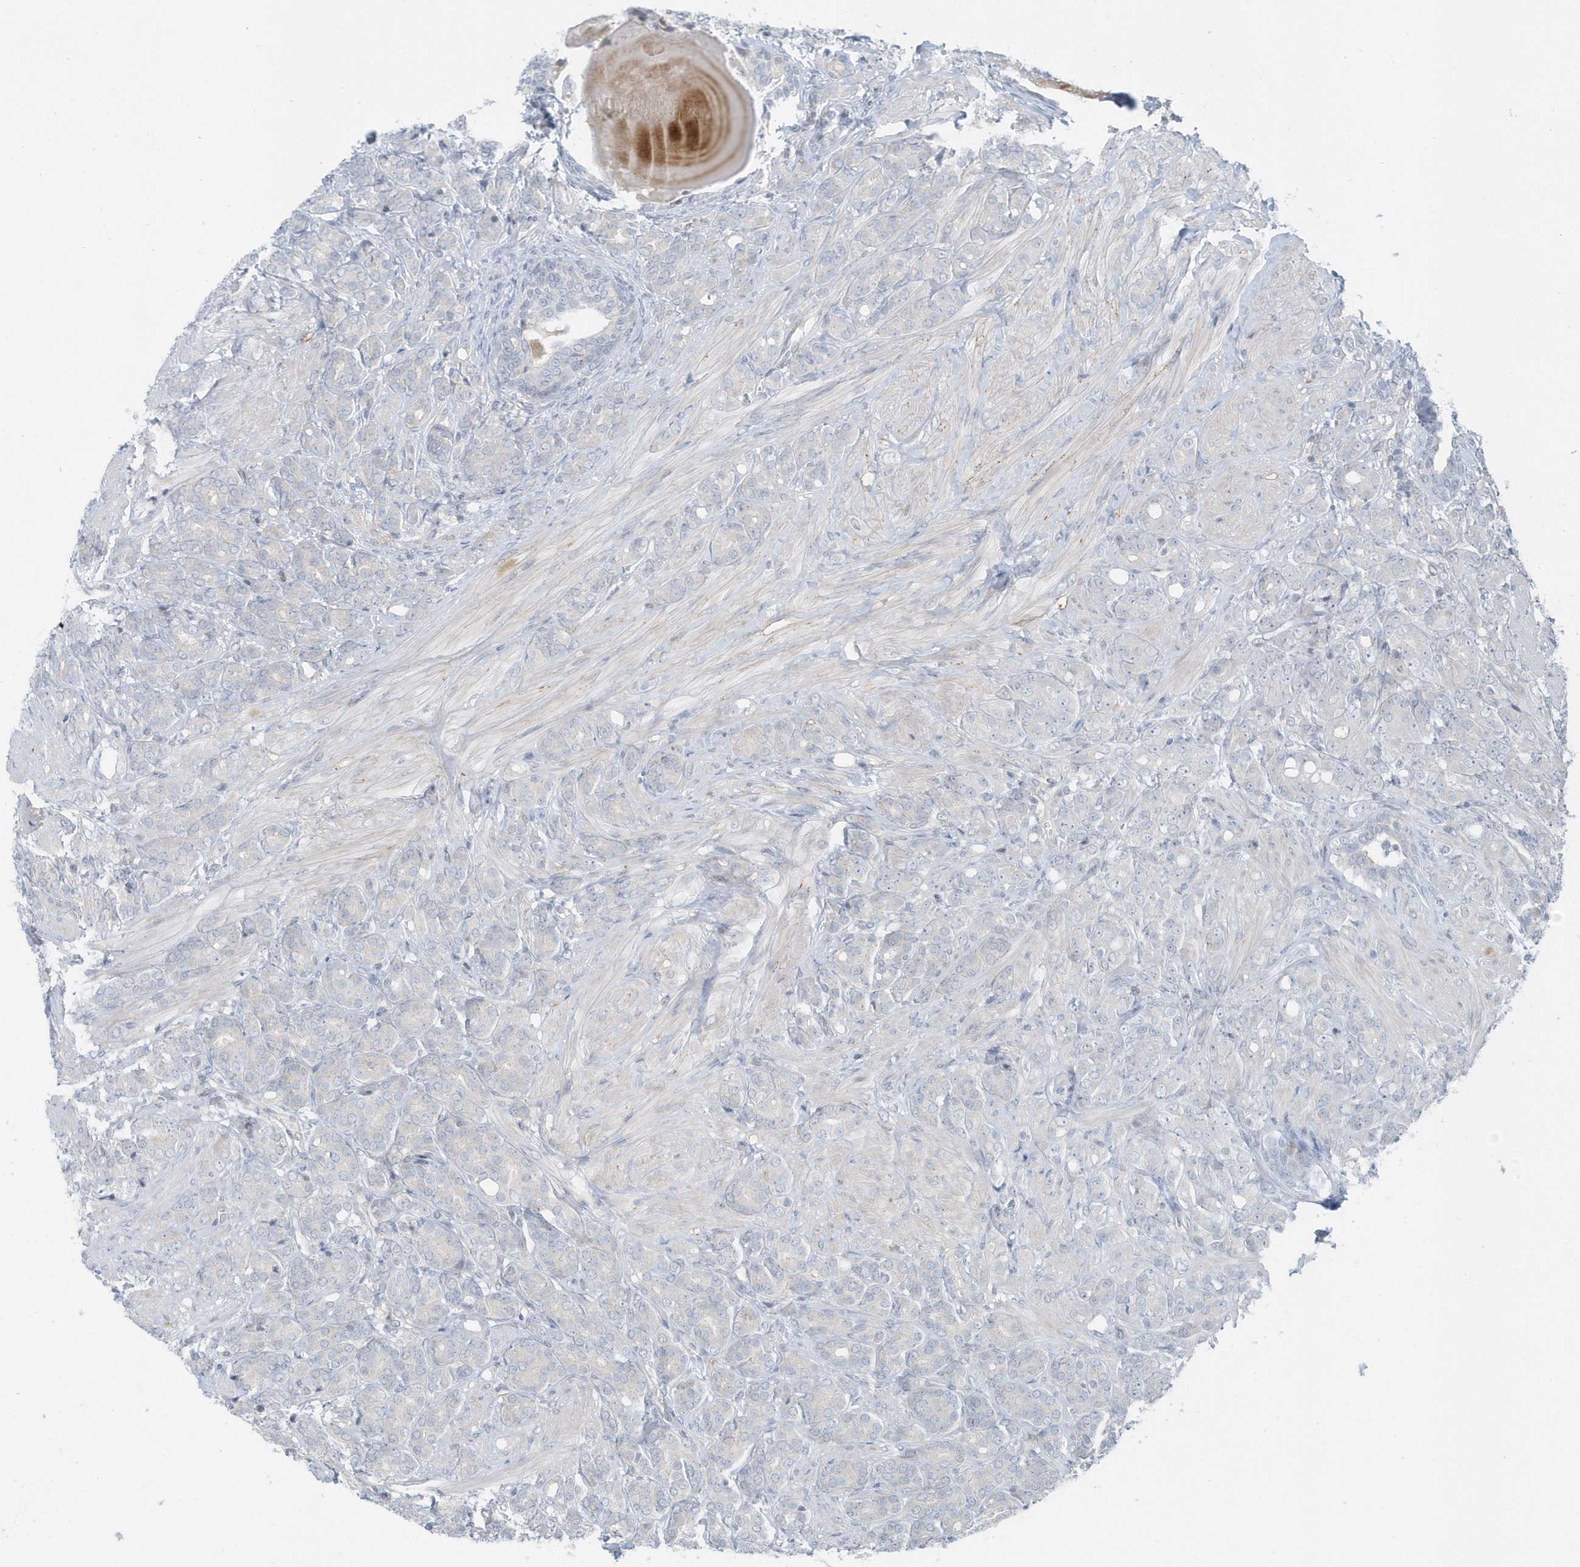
{"staining": {"intensity": "negative", "quantity": "none", "location": "none"}, "tissue": "prostate cancer", "cell_type": "Tumor cells", "image_type": "cancer", "snomed": [{"axis": "morphology", "description": "Adenocarcinoma, High grade"}, {"axis": "topography", "description": "Prostate"}], "caption": "Micrograph shows no significant protein expression in tumor cells of prostate cancer.", "gene": "CACNB2", "patient": {"sex": "male", "age": 62}}